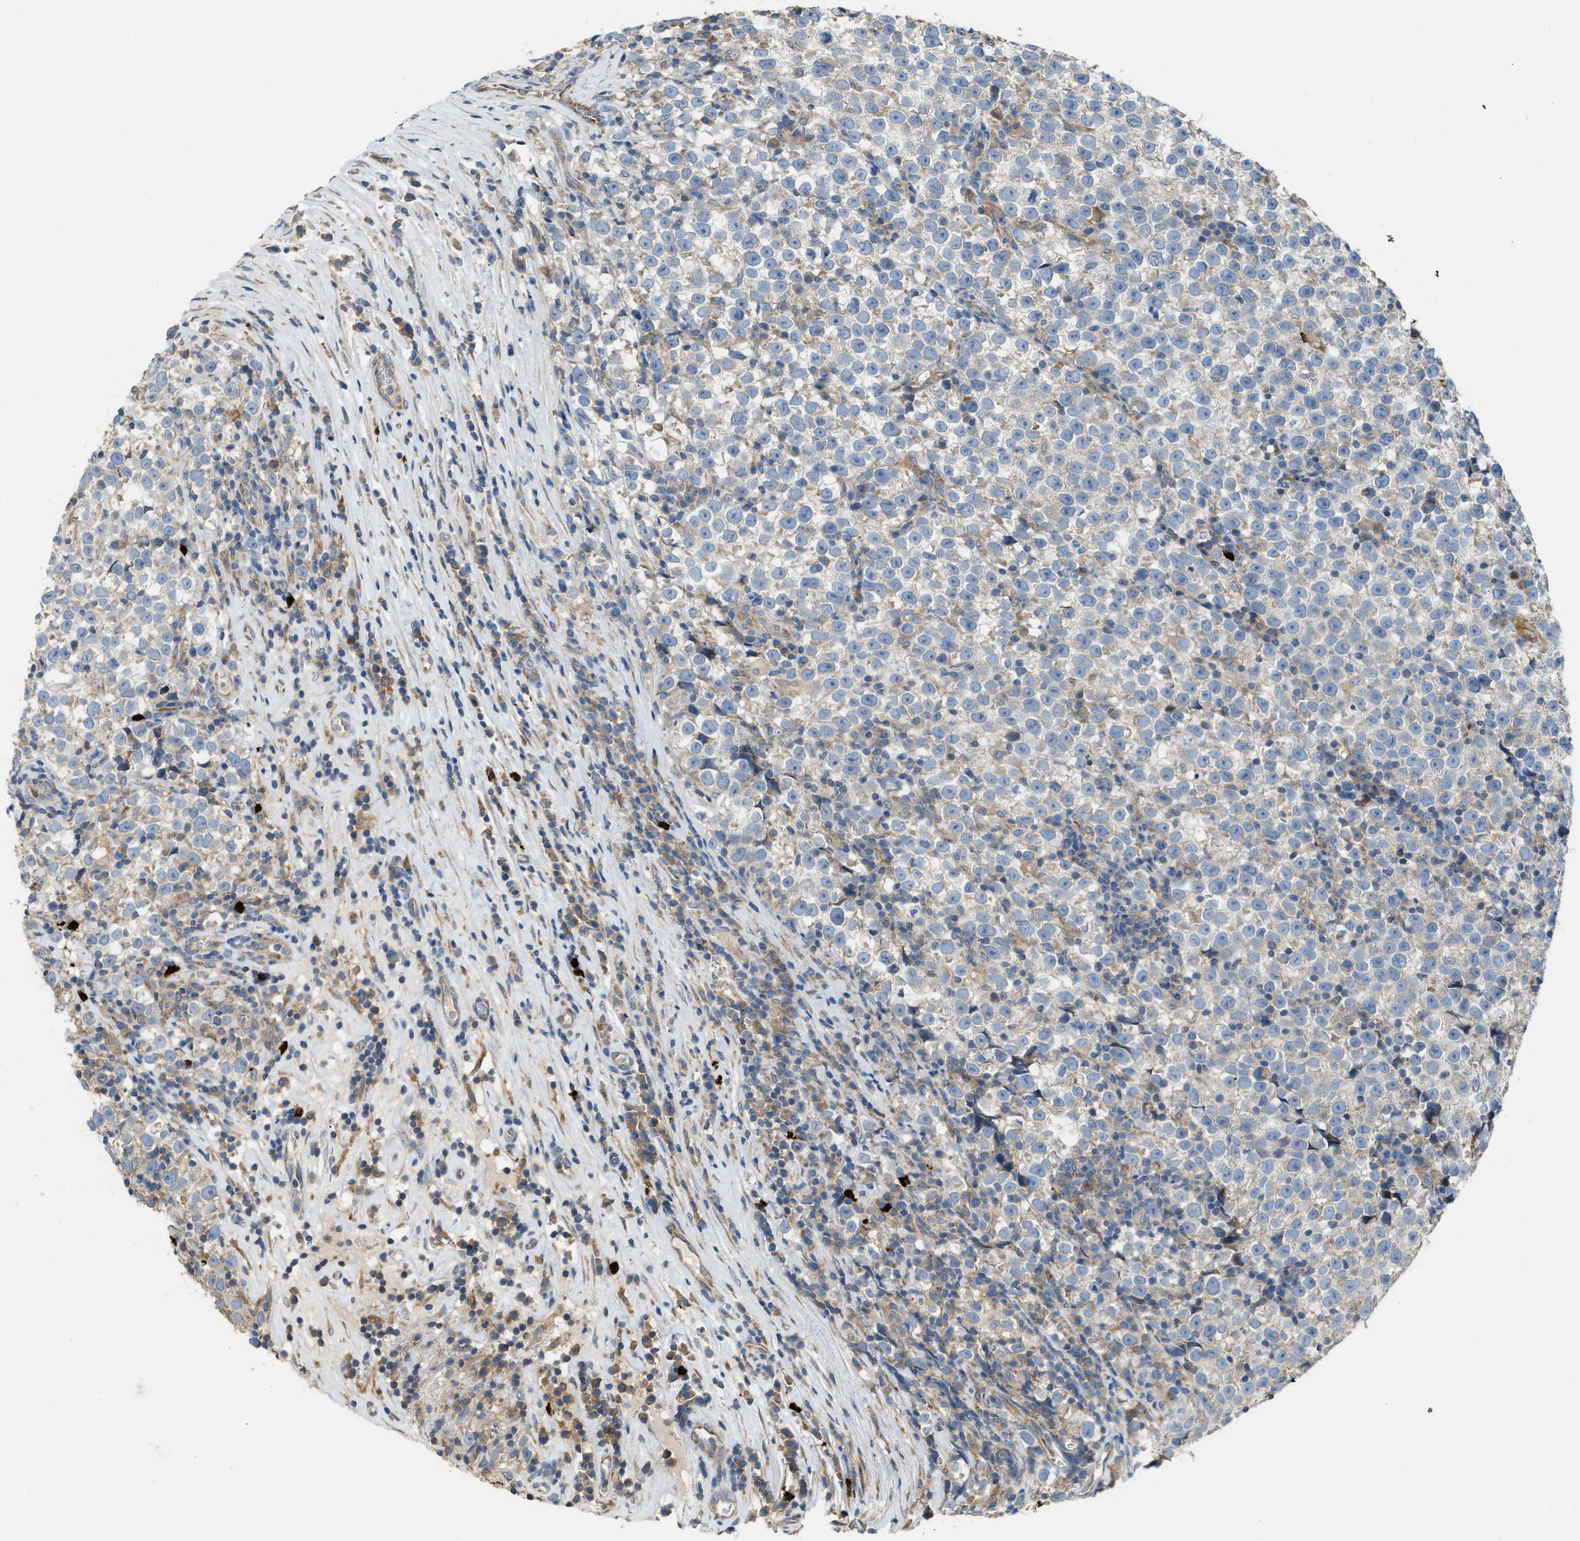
{"staining": {"intensity": "weak", "quantity": "<25%", "location": "cytoplasmic/membranous"}, "tissue": "testis cancer", "cell_type": "Tumor cells", "image_type": "cancer", "snomed": [{"axis": "morphology", "description": "Normal tissue, NOS"}, {"axis": "morphology", "description": "Seminoma, NOS"}, {"axis": "topography", "description": "Testis"}], "caption": "Image shows no significant protein positivity in tumor cells of testis cancer.", "gene": "TMEM68", "patient": {"sex": "male", "age": 43}}